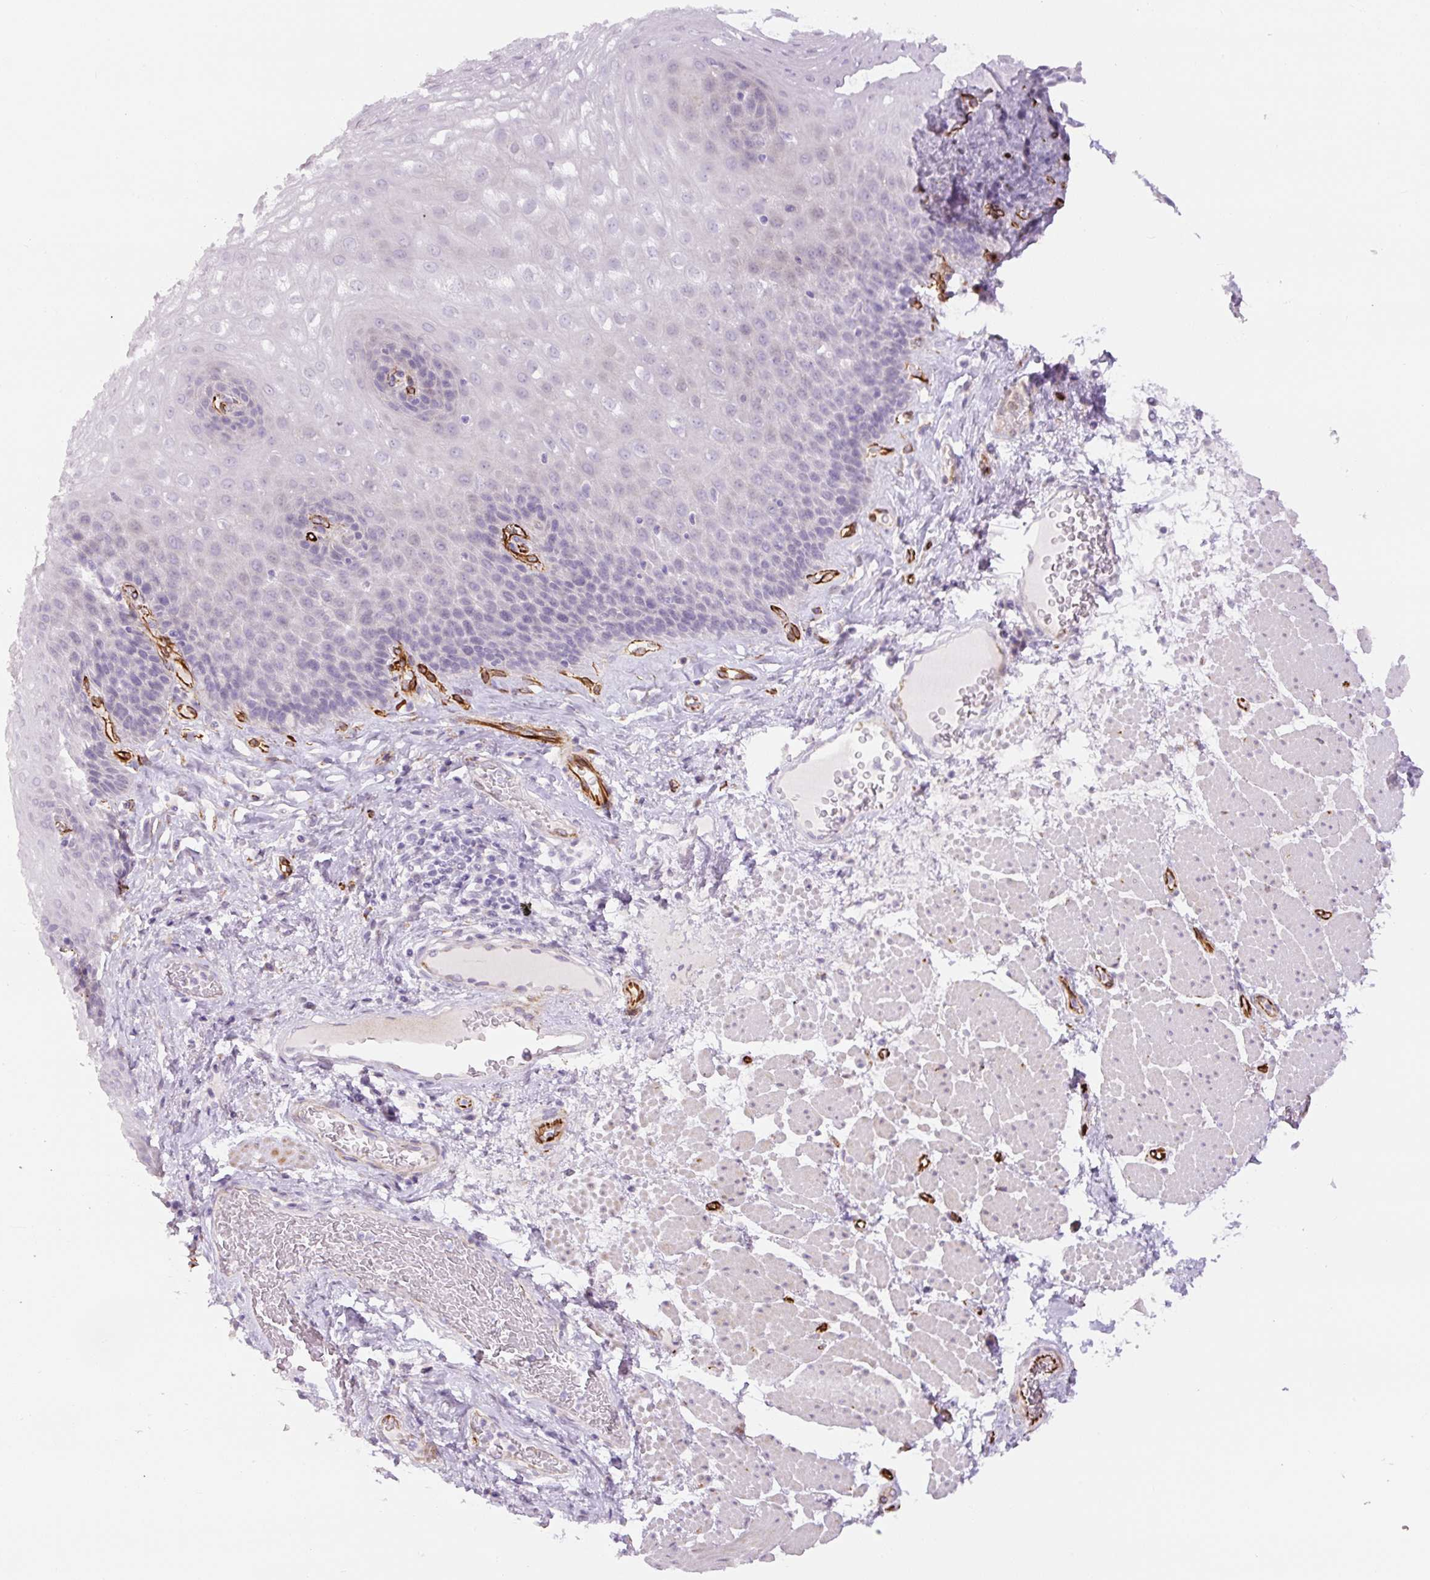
{"staining": {"intensity": "negative", "quantity": "none", "location": "none"}, "tissue": "esophagus", "cell_type": "Squamous epithelial cells", "image_type": "normal", "snomed": [{"axis": "morphology", "description": "Normal tissue, NOS"}, {"axis": "topography", "description": "Esophagus"}], "caption": "IHC histopathology image of benign esophagus: esophagus stained with DAB displays no significant protein expression in squamous epithelial cells.", "gene": "NES", "patient": {"sex": "female", "age": 66}}